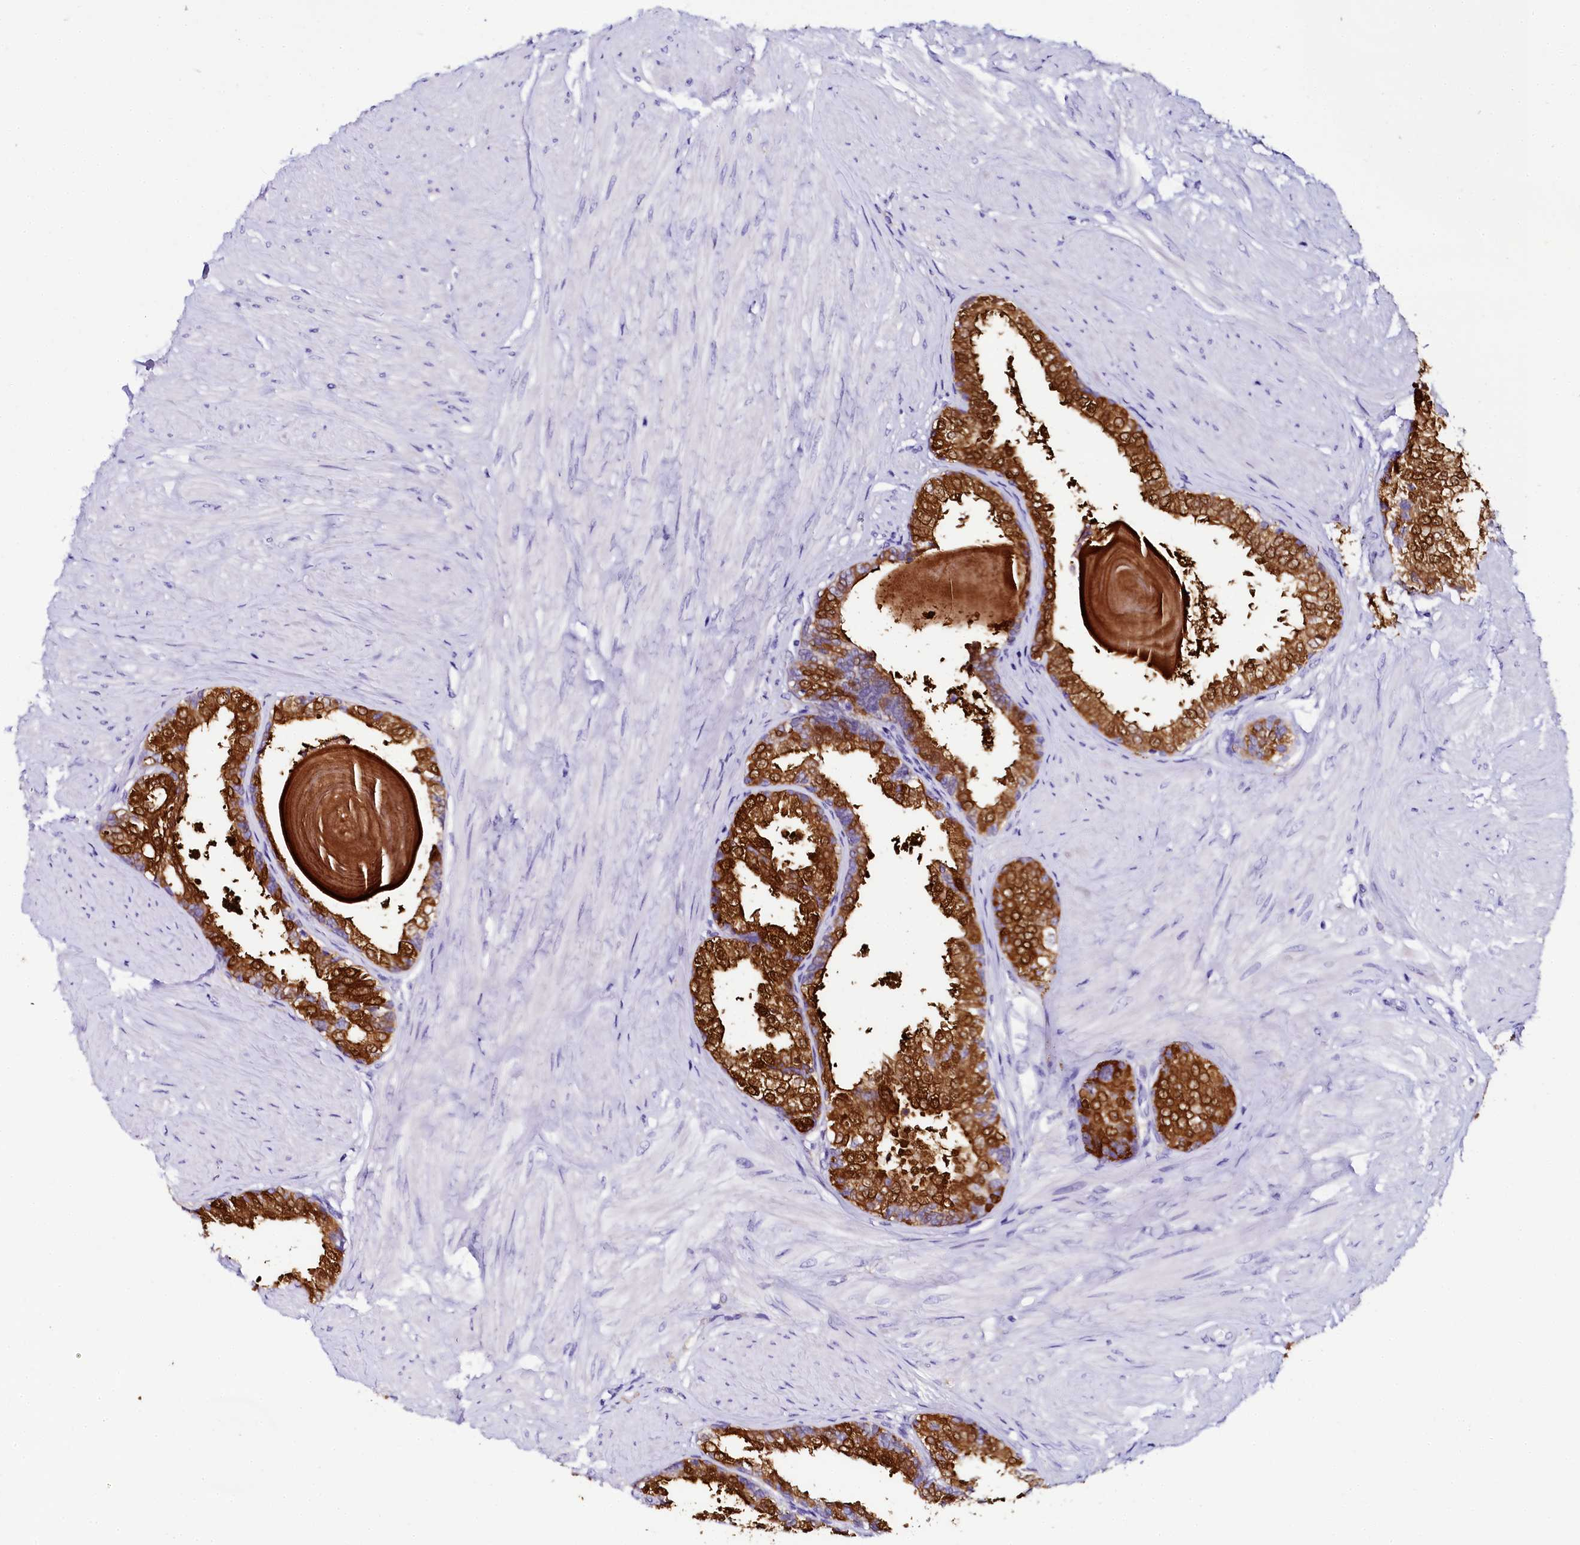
{"staining": {"intensity": "strong", "quantity": ">75%", "location": "cytoplasmic/membranous"}, "tissue": "prostate", "cell_type": "Glandular cells", "image_type": "normal", "snomed": [{"axis": "morphology", "description": "Normal tissue, NOS"}, {"axis": "topography", "description": "Prostate"}], "caption": "Approximately >75% of glandular cells in unremarkable human prostate show strong cytoplasmic/membranous protein positivity as visualized by brown immunohistochemical staining.", "gene": "SORD", "patient": {"sex": "male", "age": 48}}